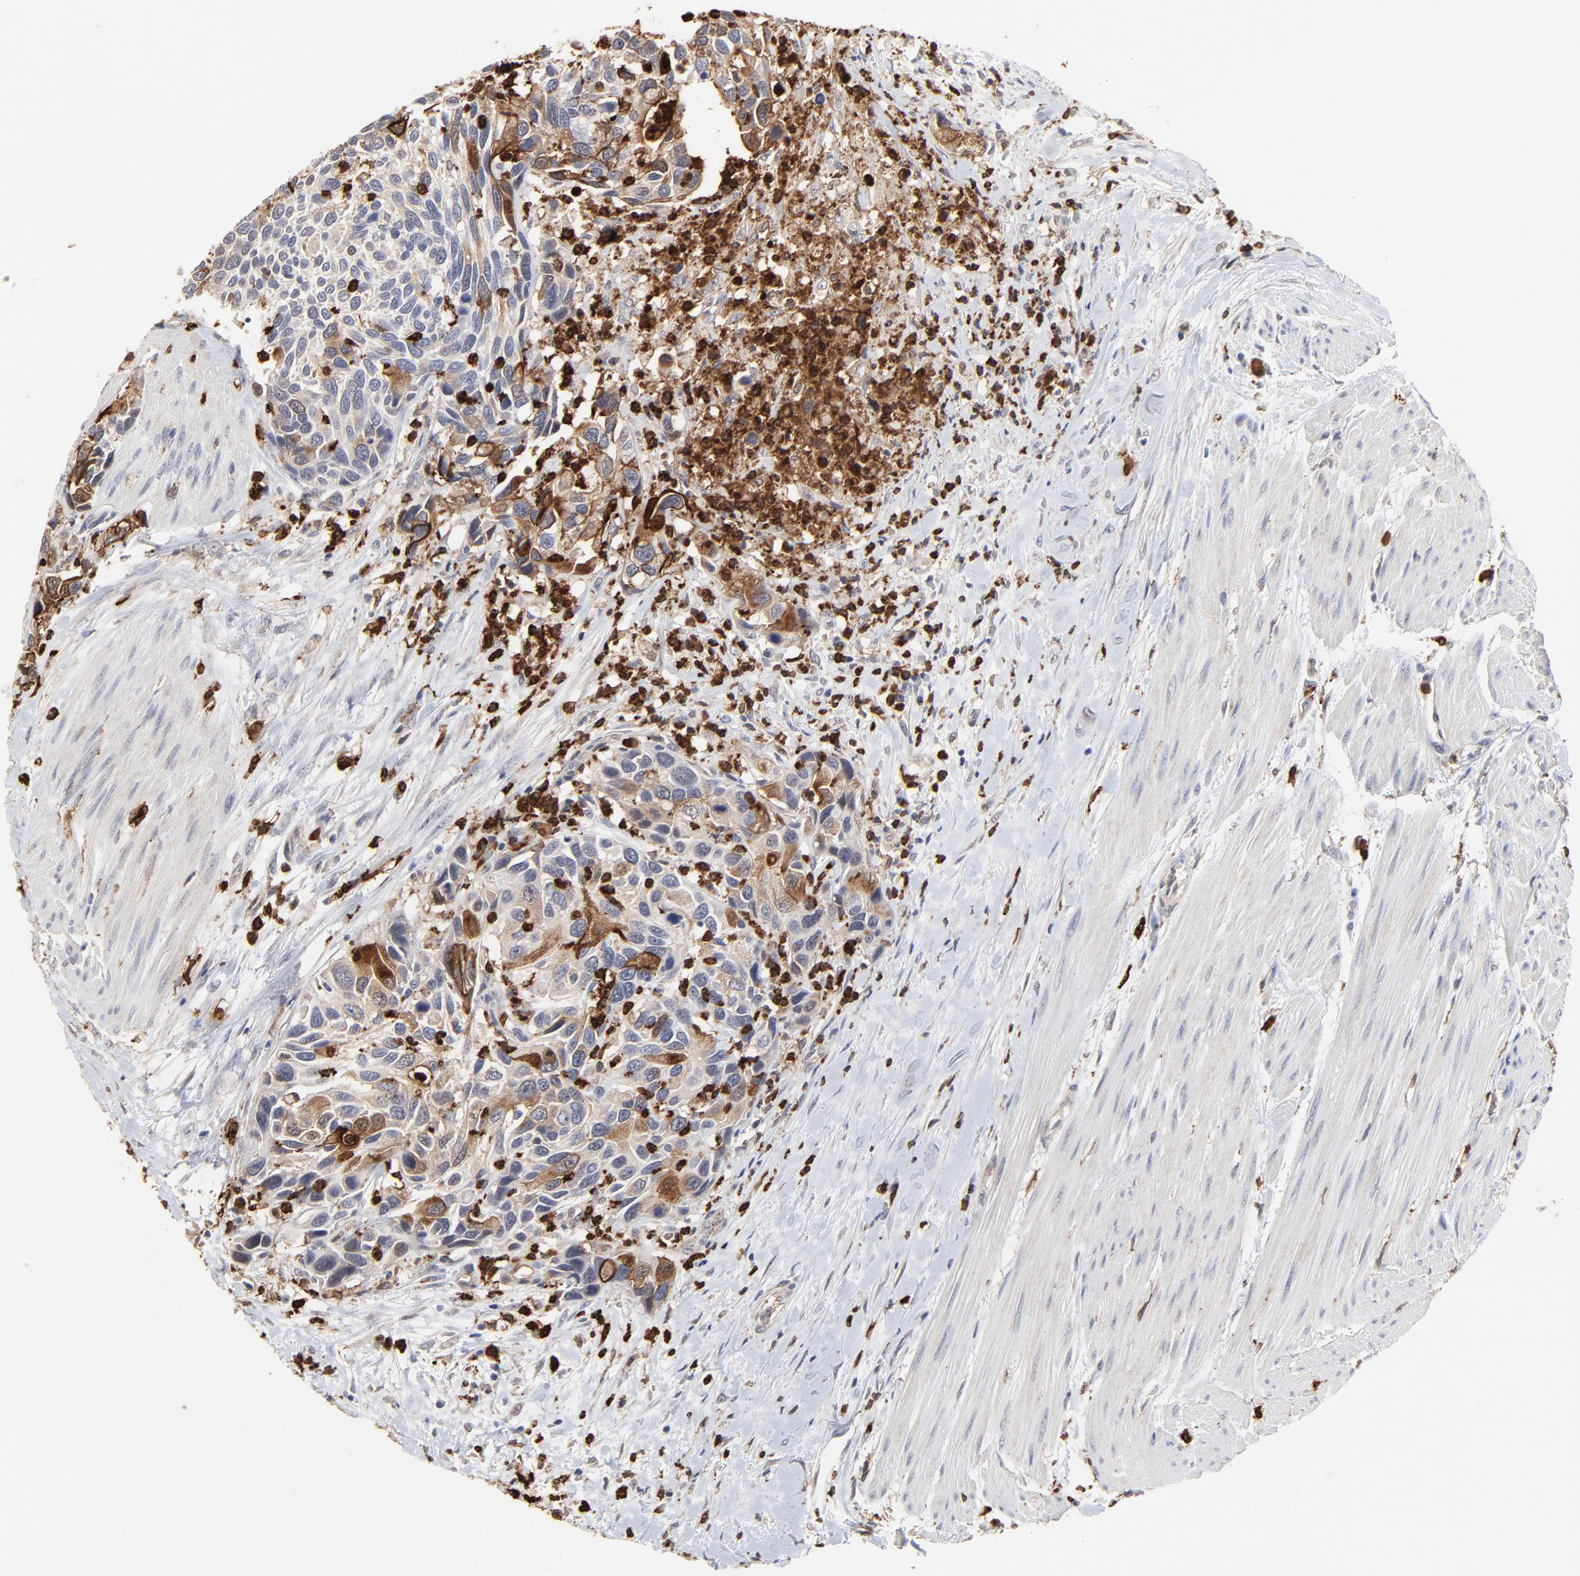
{"staining": {"intensity": "moderate", "quantity": "<25%", "location": "cytoplasmic/membranous"}, "tissue": "urothelial cancer", "cell_type": "Tumor cells", "image_type": "cancer", "snomed": [{"axis": "morphology", "description": "Urothelial carcinoma, High grade"}, {"axis": "topography", "description": "Urinary bladder"}], "caption": "The immunohistochemical stain shows moderate cytoplasmic/membranous positivity in tumor cells of urothelial carcinoma (high-grade) tissue.", "gene": "SLC6A14", "patient": {"sex": "male", "age": 66}}